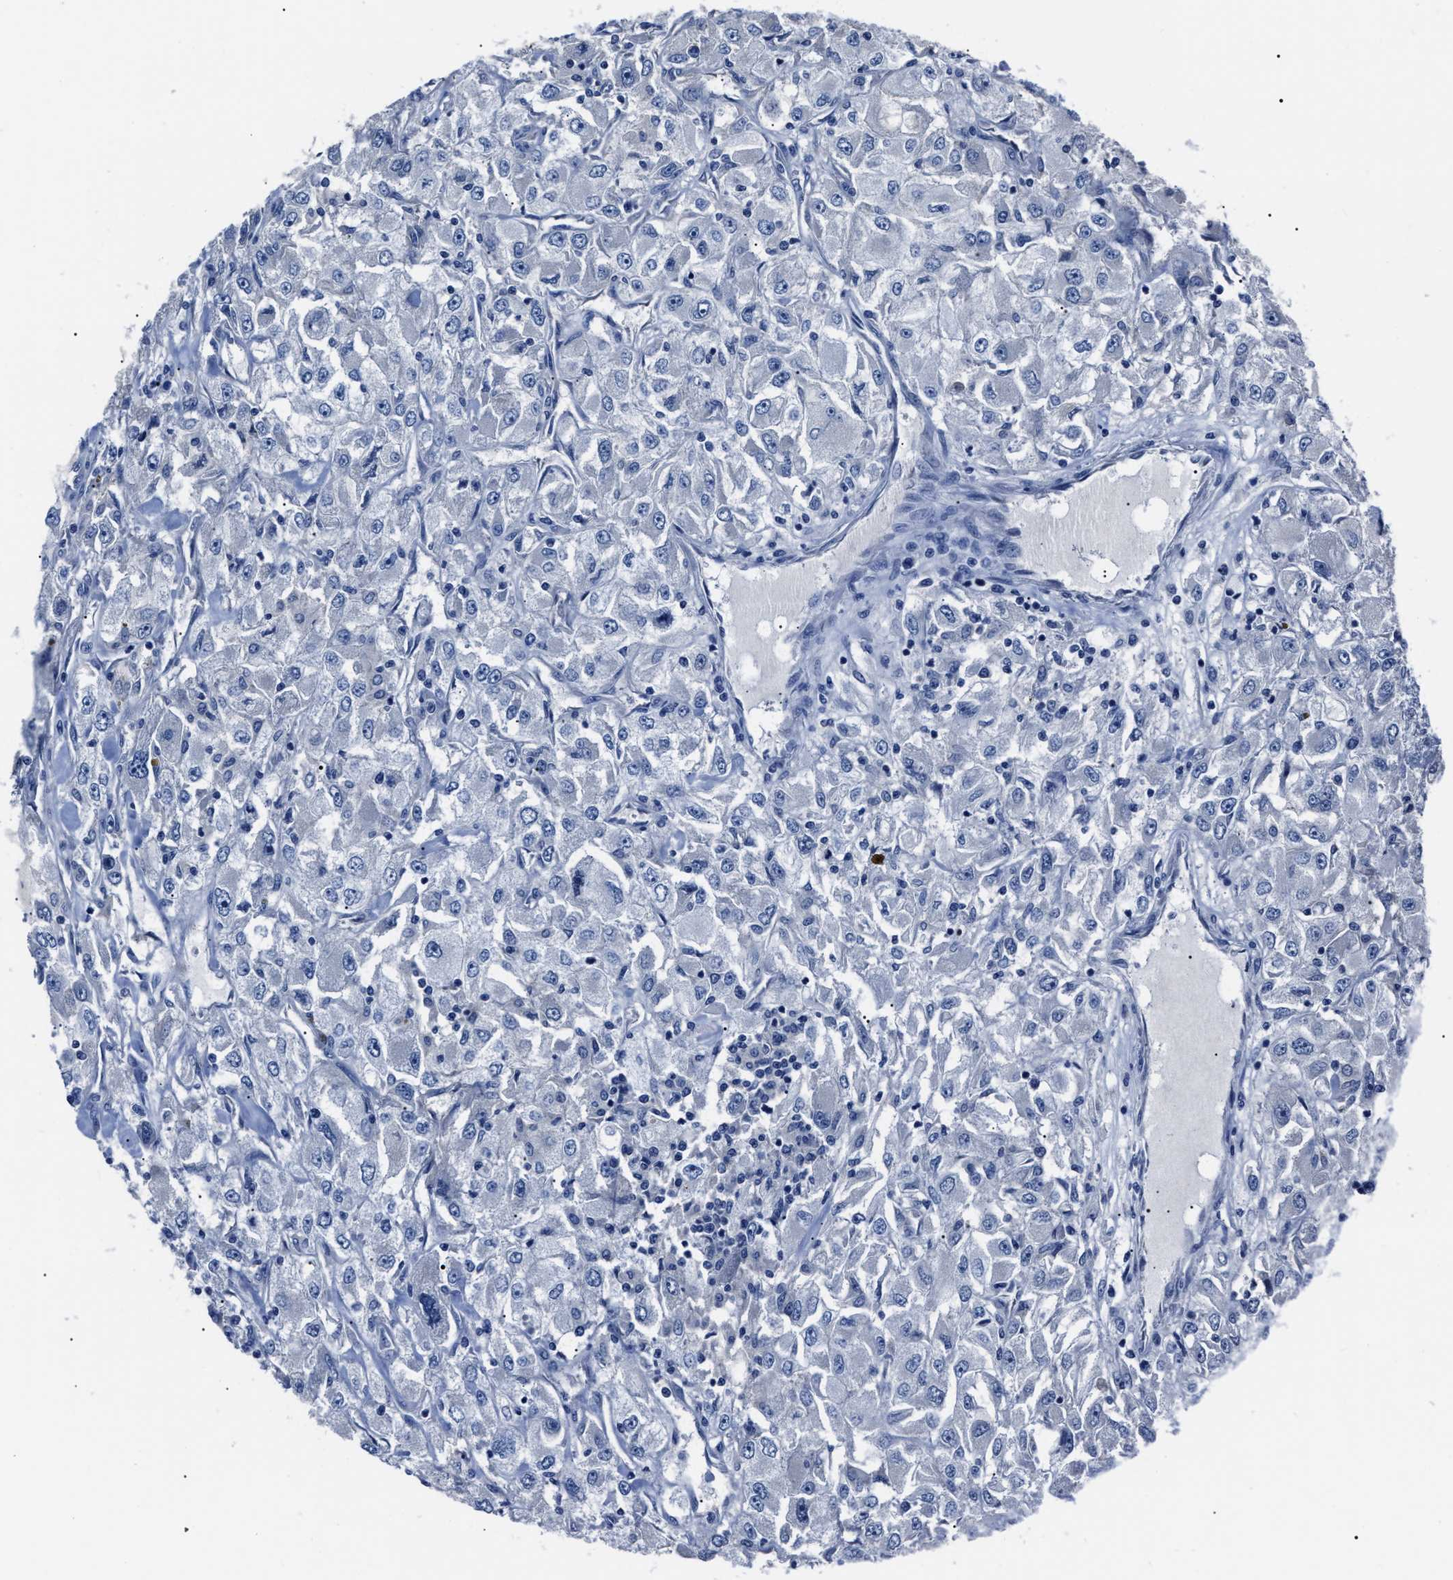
{"staining": {"intensity": "negative", "quantity": "none", "location": "none"}, "tissue": "renal cancer", "cell_type": "Tumor cells", "image_type": "cancer", "snomed": [{"axis": "morphology", "description": "Adenocarcinoma, NOS"}, {"axis": "topography", "description": "Kidney"}], "caption": "Immunohistochemical staining of human renal cancer (adenocarcinoma) shows no significant staining in tumor cells.", "gene": "LRWD1", "patient": {"sex": "female", "age": 52}}